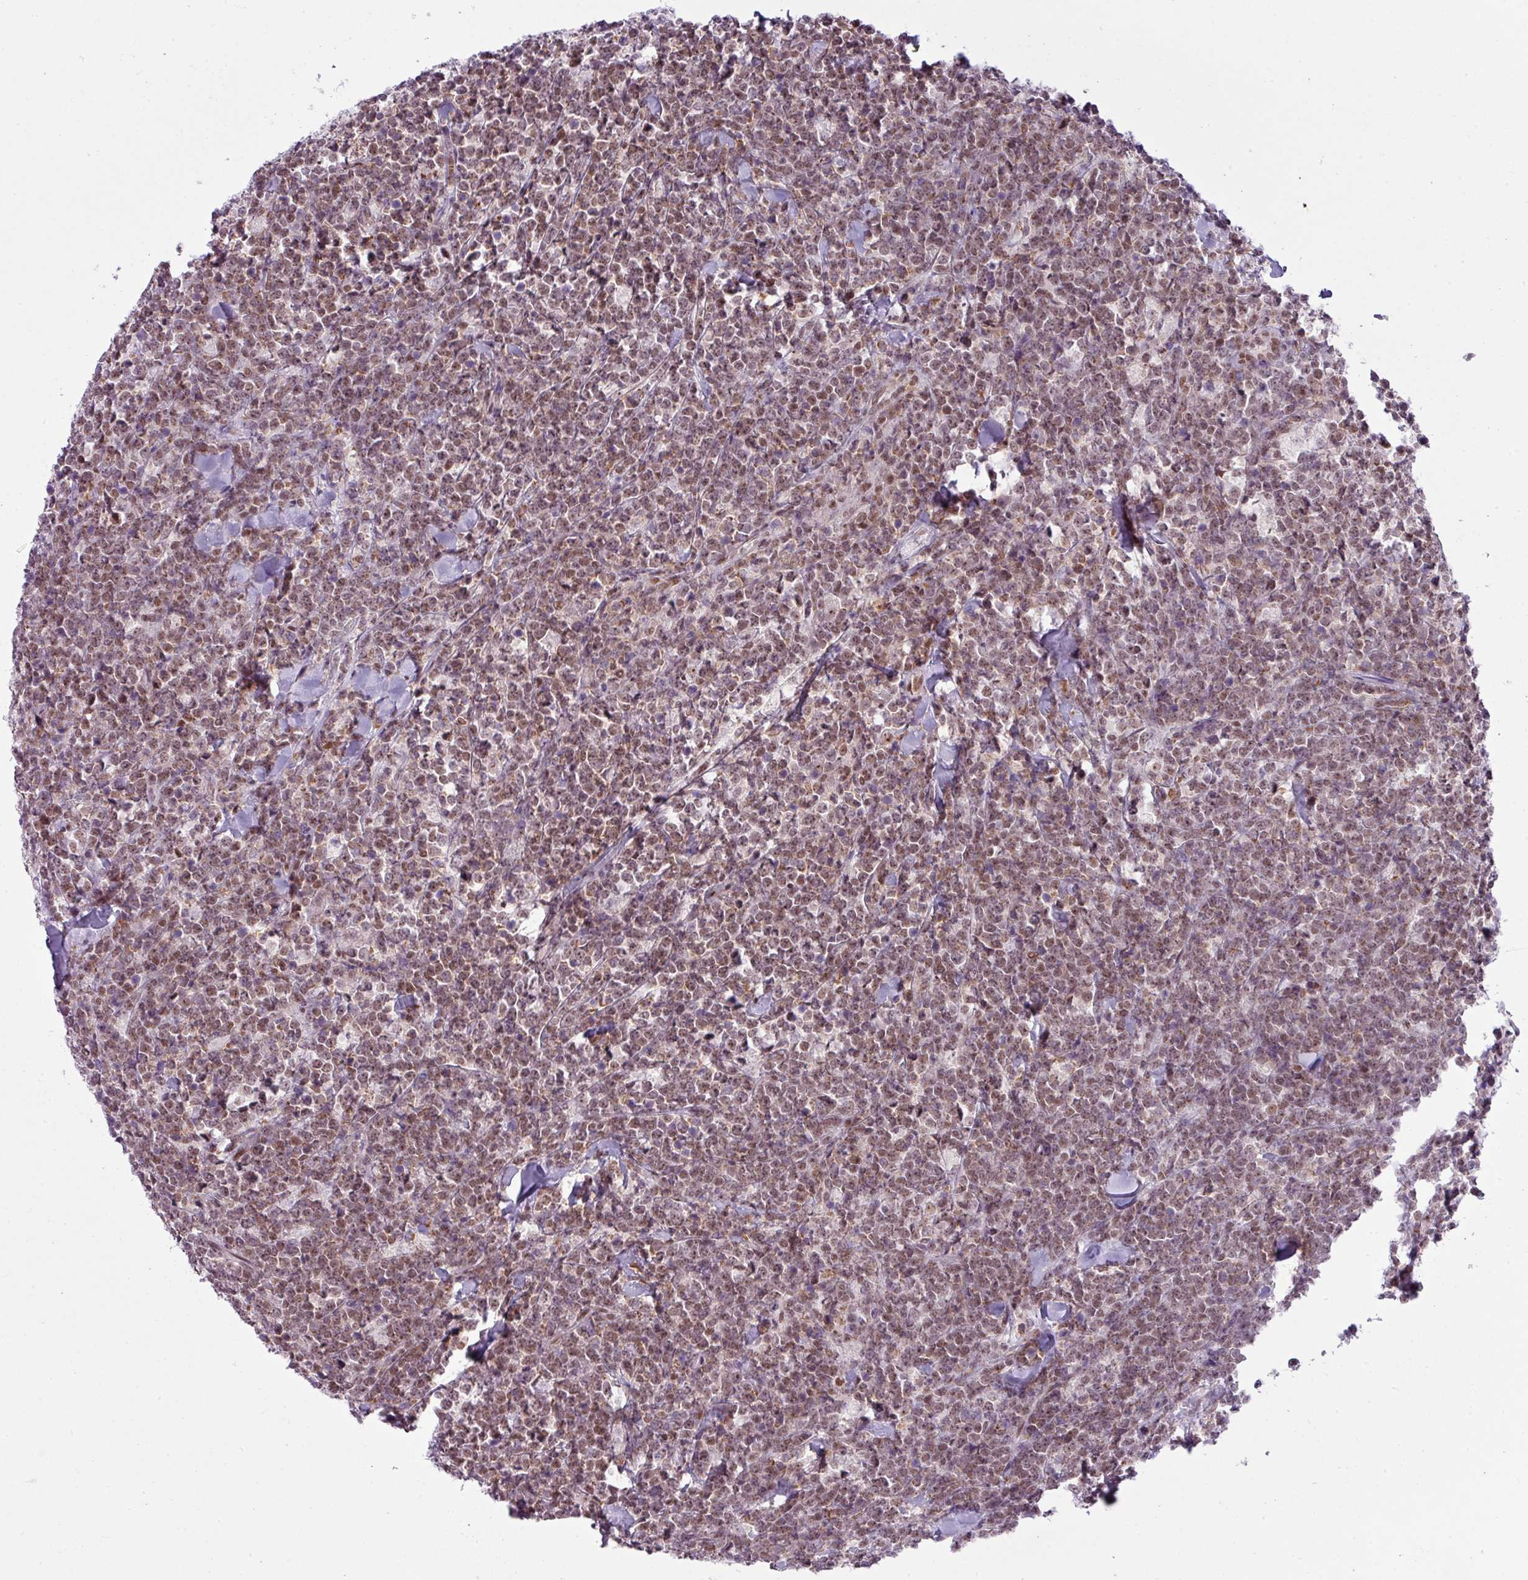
{"staining": {"intensity": "moderate", "quantity": ">75%", "location": "nuclear"}, "tissue": "lymphoma", "cell_type": "Tumor cells", "image_type": "cancer", "snomed": [{"axis": "morphology", "description": "Malignant lymphoma, non-Hodgkin's type, High grade"}, {"axis": "topography", "description": "Small intestine"}, {"axis": "topography", "description": "Colon"}], "caption": "Tumor cells display medium levels of moderate nuclear positivity in about >75% of cells in lymphoma.", "gene": "ARL6IP4", "patient": {"sex": "male", "age": 8}}